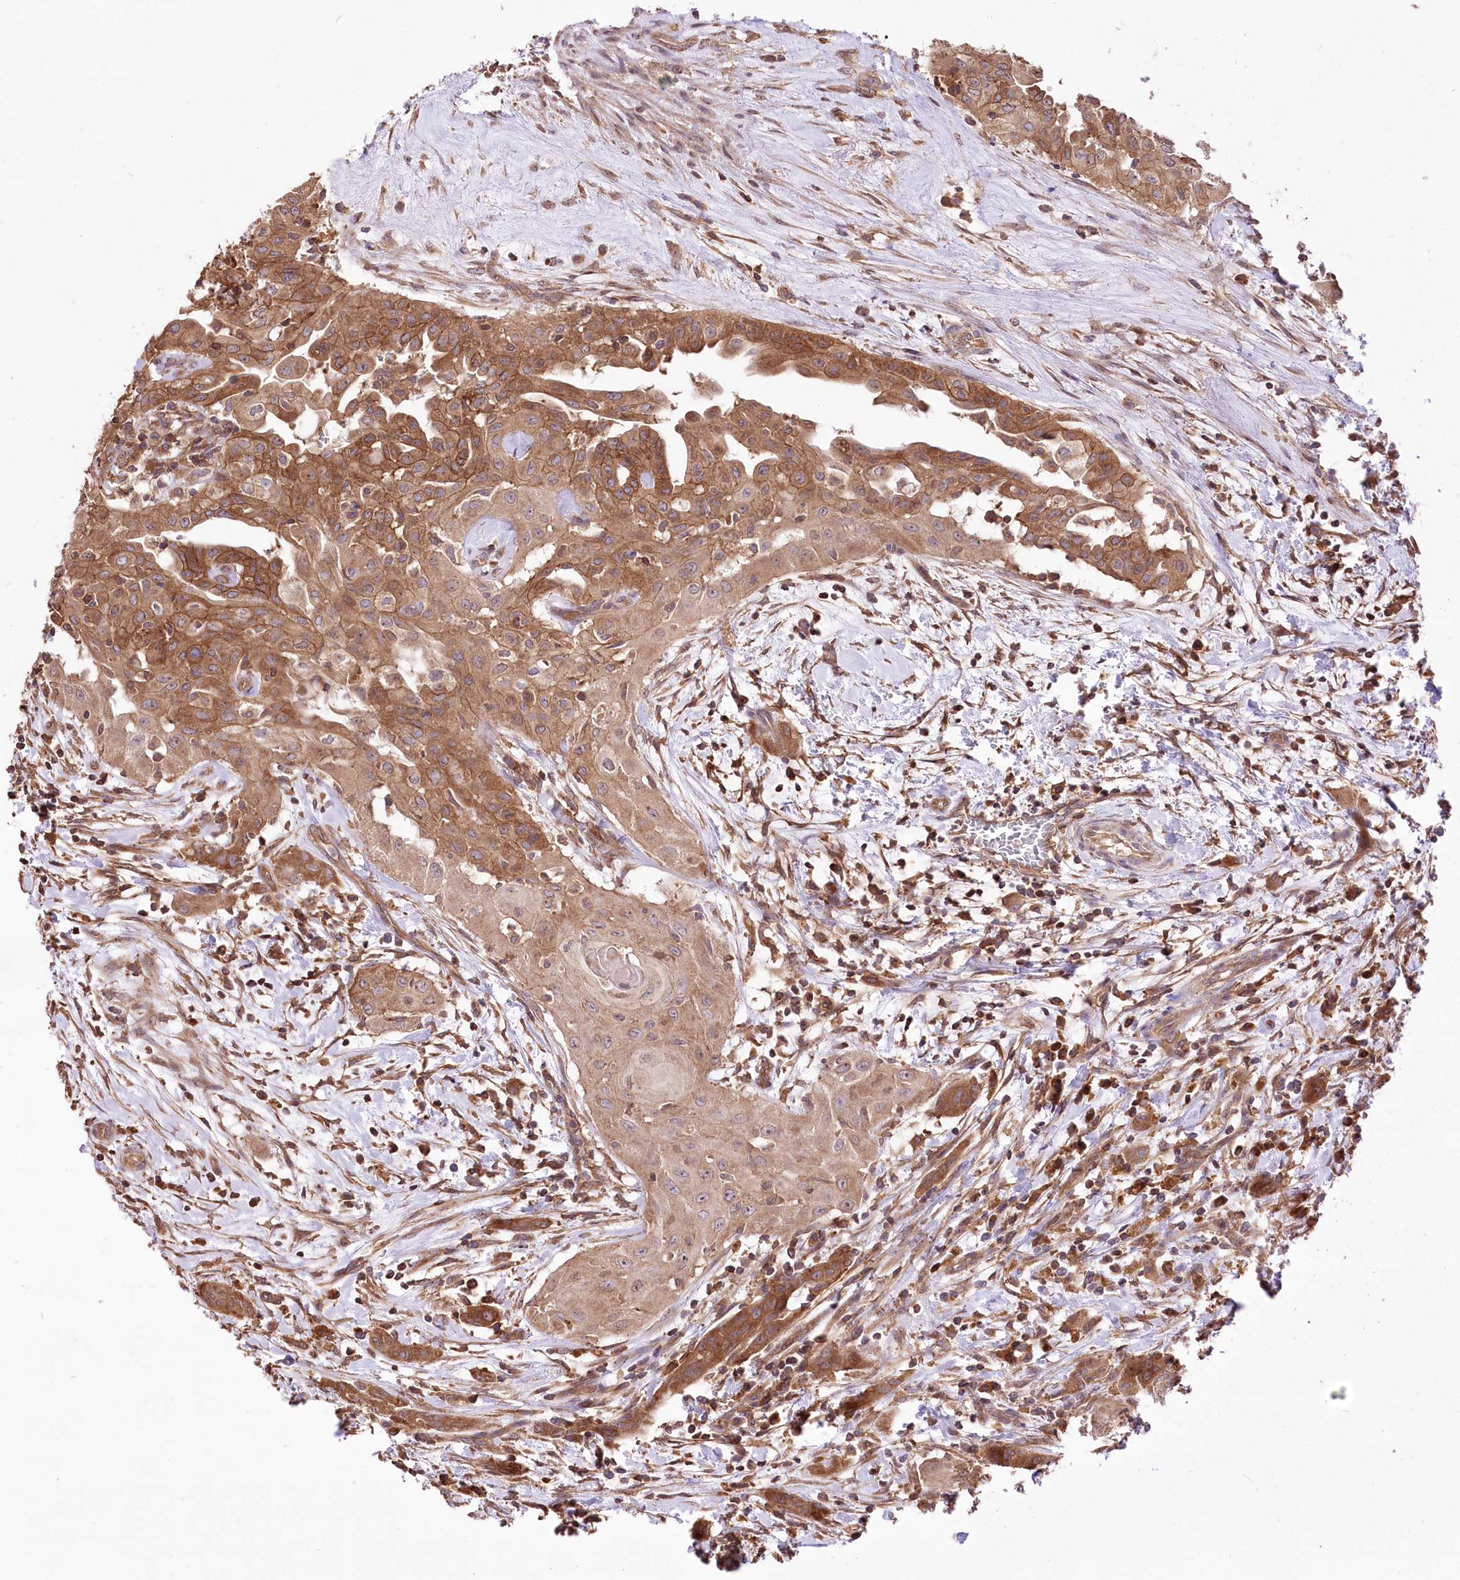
{"staining": {"intensity": "moderate", "quantity": ">75%", "location": "cytoplasmic/membranous"}, "tissue": "thyroid cancer", "cell_type": "Tumor cells", "image_type": "cancer", "snomed": [{"axis": "morphology", "description": "Papillary adenocarcinoma, NOS"}, {"axis": "topography", "description": "Thyroid gland"}], "caption": "A micrograph of thyroid papillary adenocarcinoma stained for a protein shows moderate cytoplasmic/membranous brown staining in tumor cells.", "gene": "XYLB", "patient": {"sex": "female", "age": 59}}